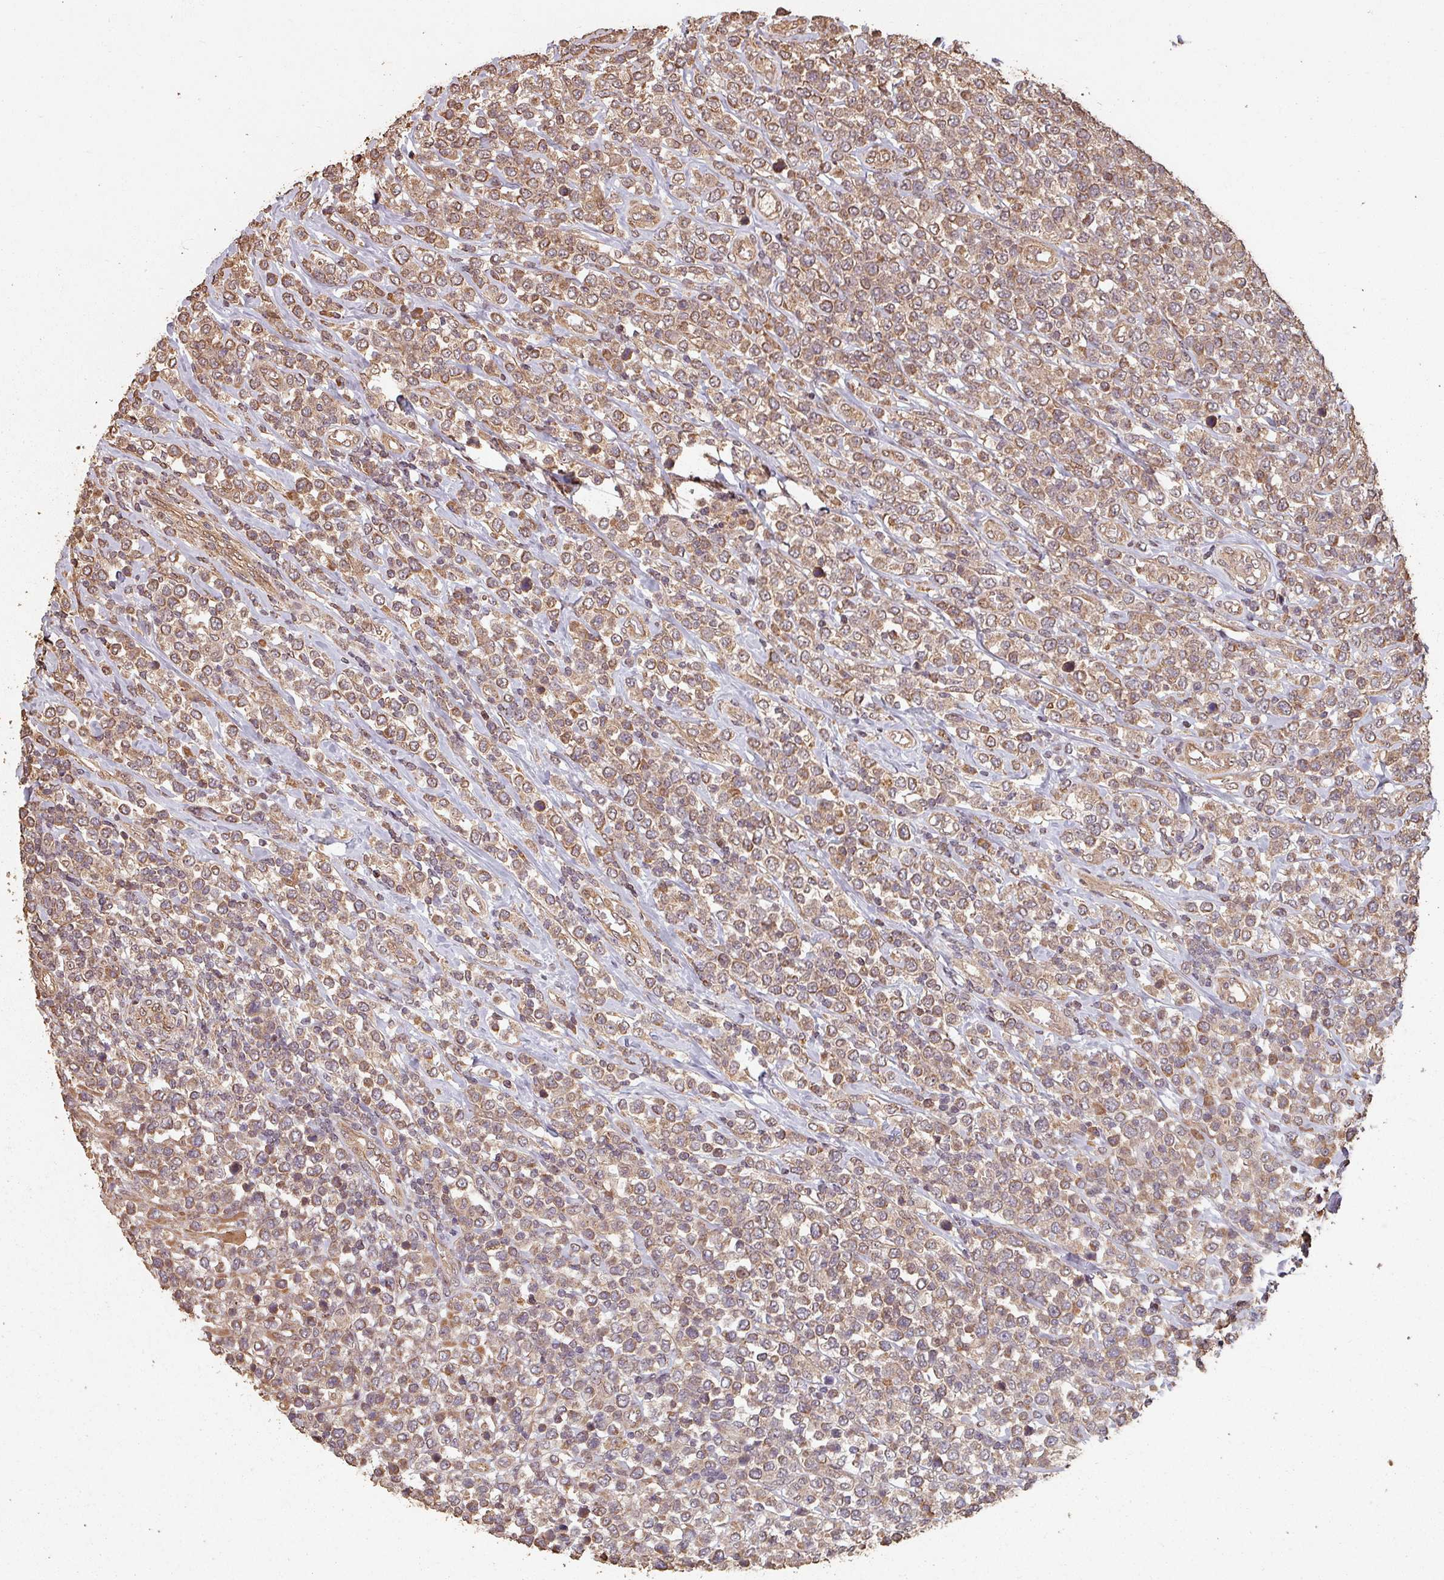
{"staining": {"intensity": "moderate", "quantity": ">75%", "location": "cytoplasmic/membranous"}, "tissue": "lymphoma", "cell_type": "Tumor cells", "image_type": "cancer", "snomed": [{"axis": "morphology", "description": "Malignant lymphoma, non-Hodgkin's type, High grade"}, {"axis": "topography", "description": "Soft tissue"}], "caption": "Immunohistochemistry staining of lymphoma, which exhibits medium levels of moderate cytoplasmic/membranous positivity in approximately >75% of tumor cells indicating moderate cytoplasmic/membranous protein expression. The staining was performed using DAB (3,3'-diaminobenzidine) (brown) for protein detection and nuclei were counterstained in hematoxylin (blue).", "gene": "EID1", "patient": {"sex": "female", "age": 56}}